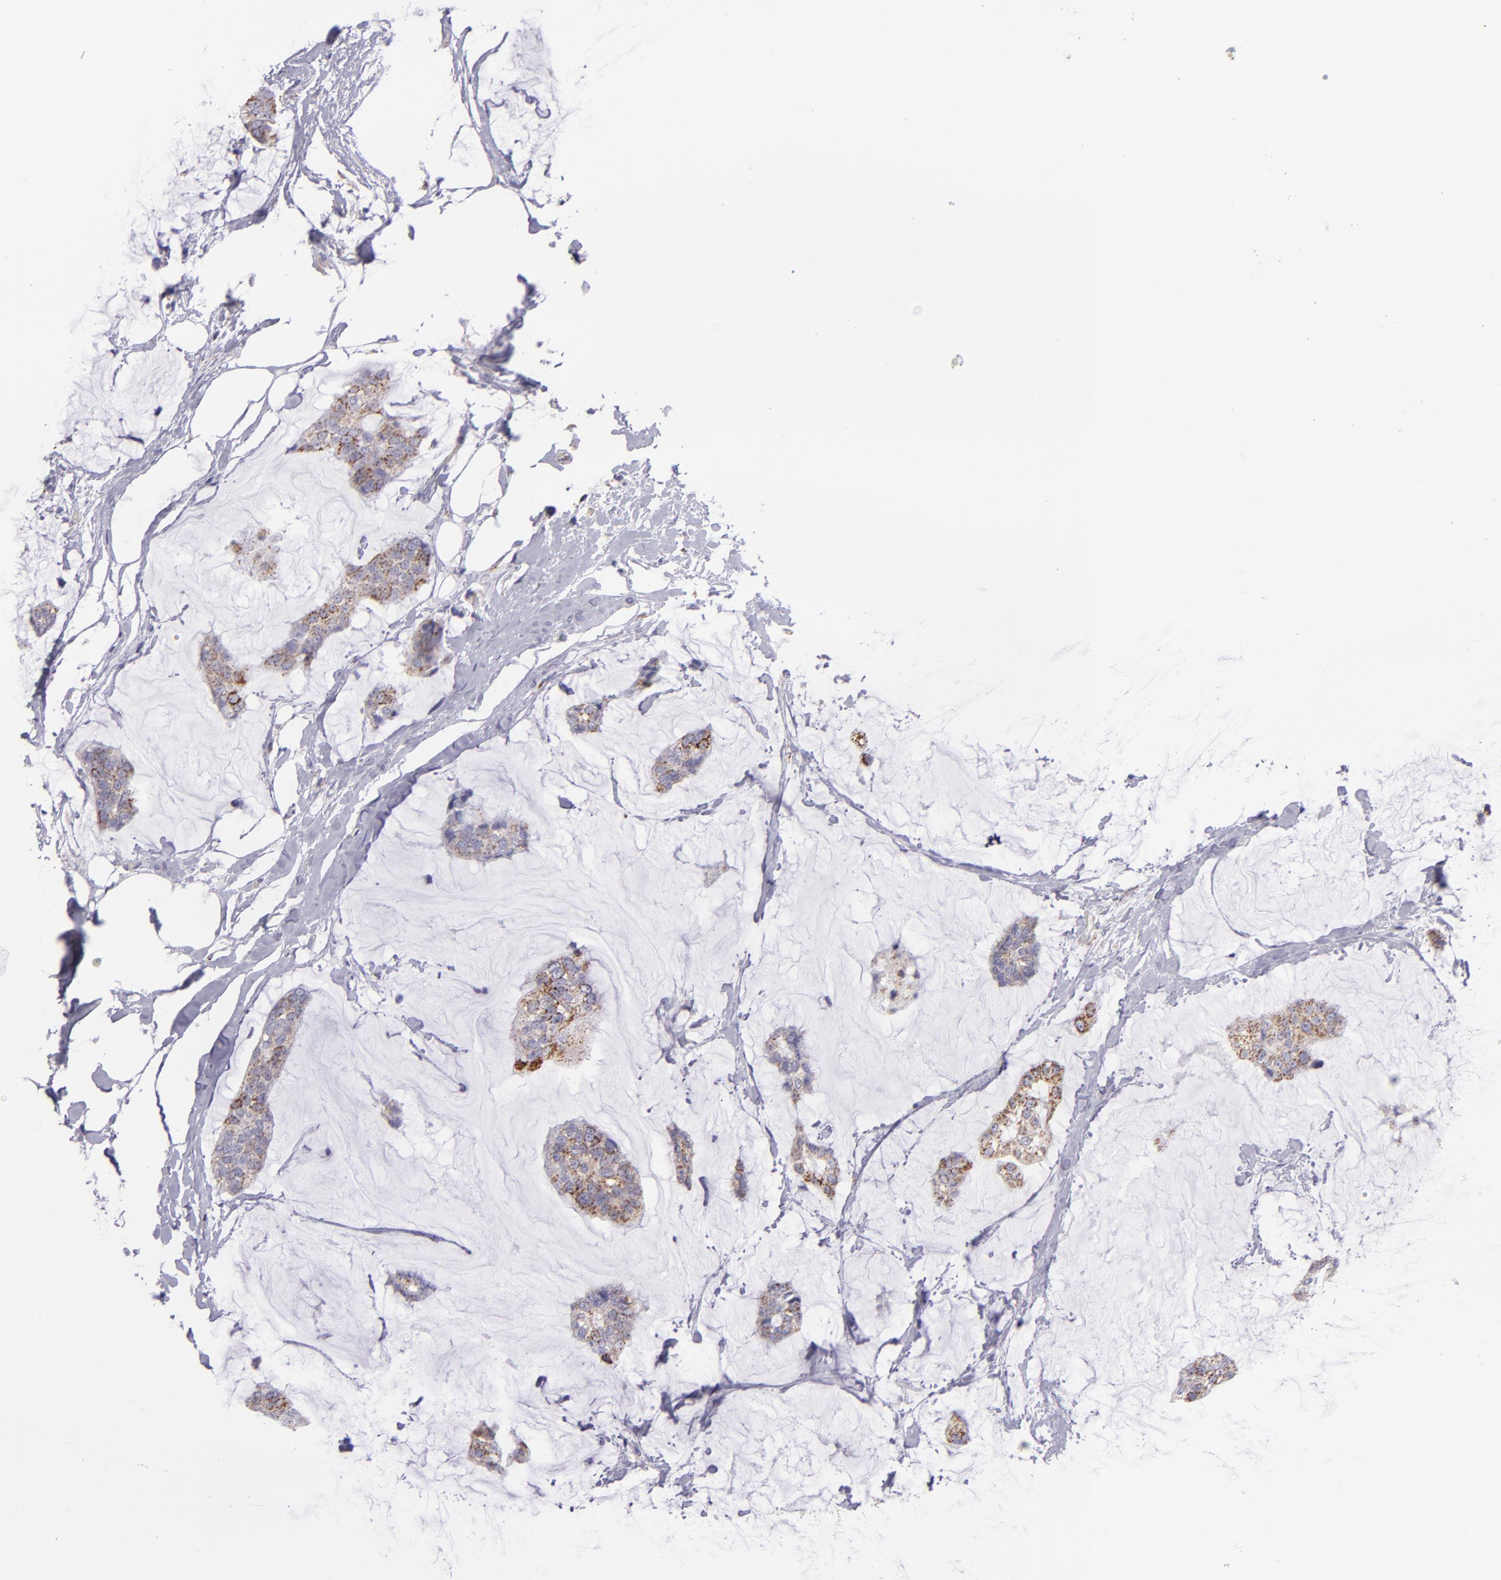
{"staining": {"intensity": "weak", "quantity": ">75%", "location": "cytoplasmic/membranous"}, "tissue": "breast cancer", "cell_type": "Tumor cells", "image_type": "cancer", "snomed": [{"axis": "morphology", "description": "Duct carcinoma"}, {"axis": "topography", "description": "Breast"}], "caption": "Protein staining displays weak cytoplasmic/membranous positivity in approximately >75% of tumor cells in intraductal carcinoma (breast).", "gene": "HSPD1", "patient": {"sex": "female", "age": 93}}